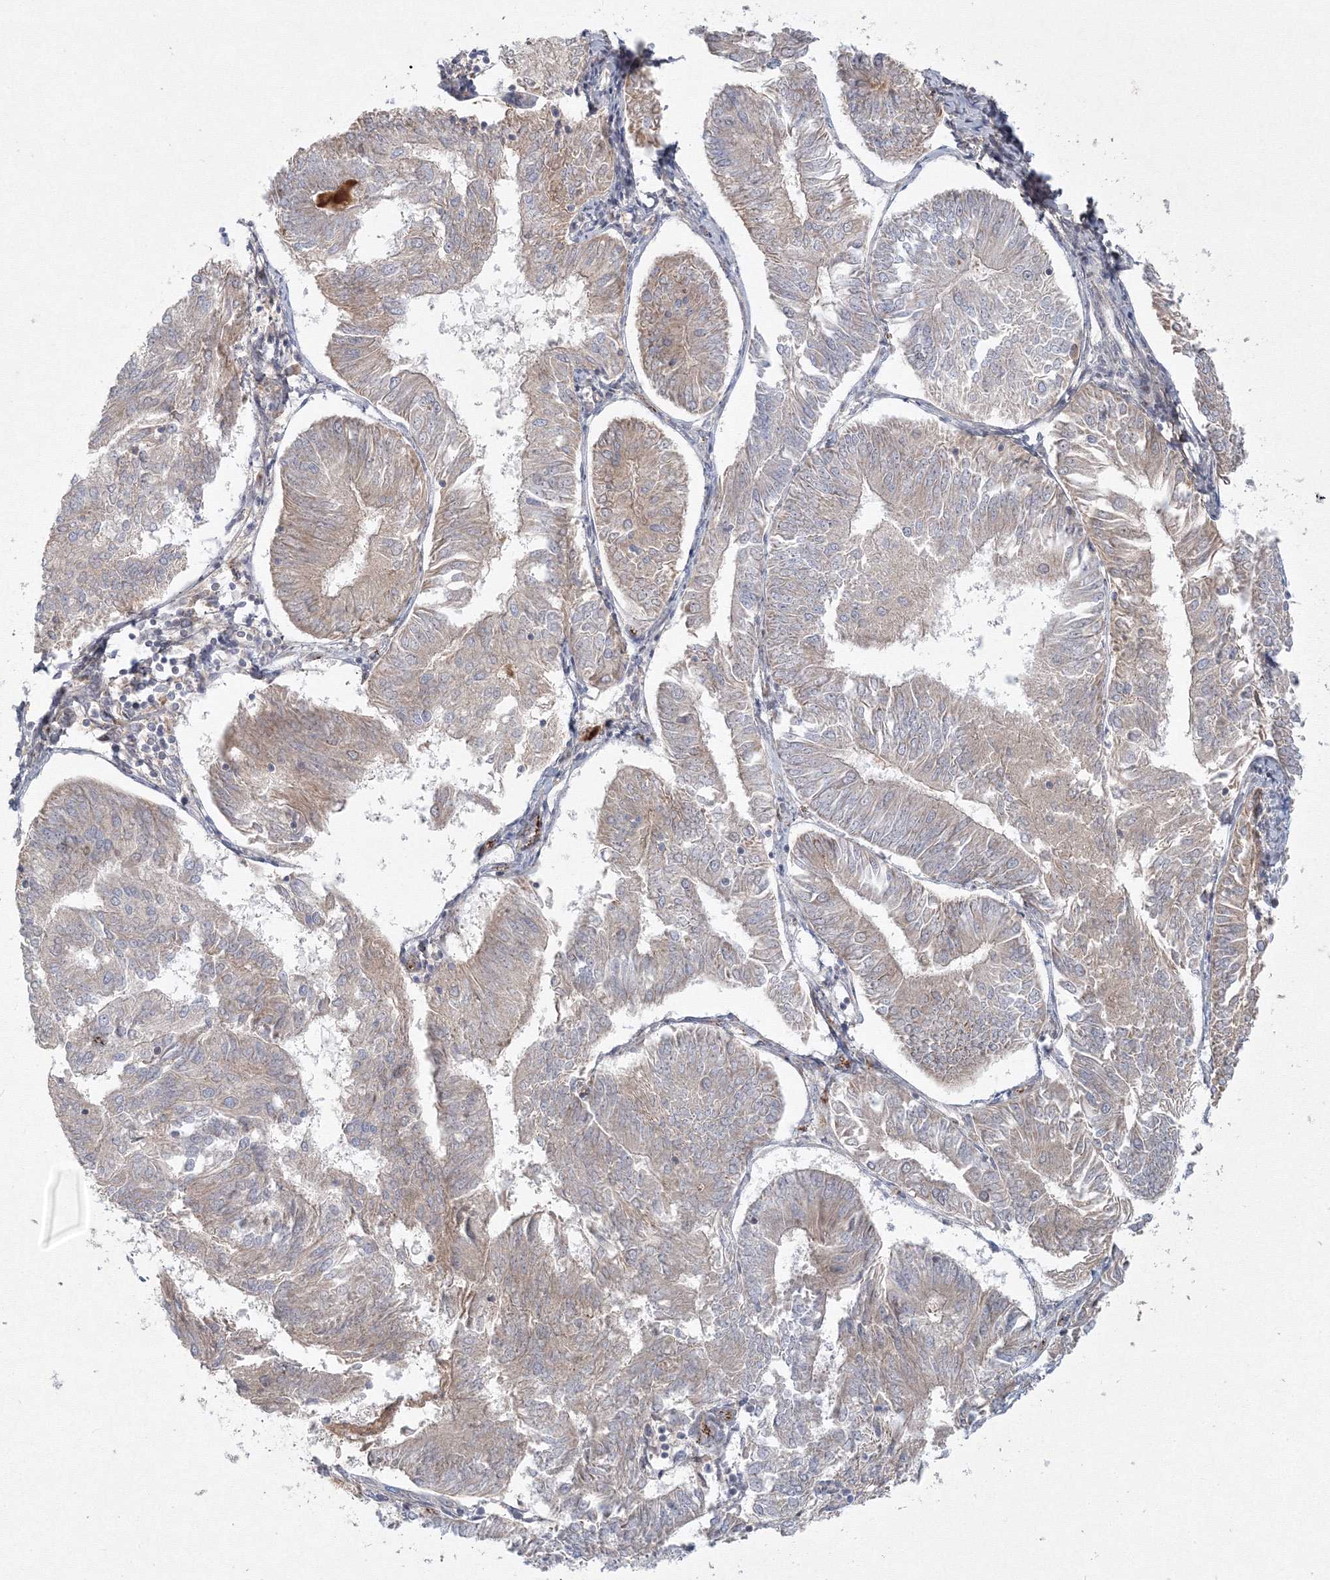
{"staining": {"intensity": "weak", "quantity": "25%-75%", "location": "cytoplasmic/membranous"}, "tissue": "endometrial cancer", "cell_type": "Tumor cells", "image_type": "cancer", "snomed": [{"axis": "morphology", "description": "Adenocarcinoma, NOS"}, {"axis": "topography", "description": "Endometrium"}], "caption": "Brown immunohistochemical staining in endometrial cancer displays weak cytoplasmic/membranous expression in approximately 25%-75% of tumor cells.", "gene": "WDR49", "patient": {"sex": "female", "age": 58}}